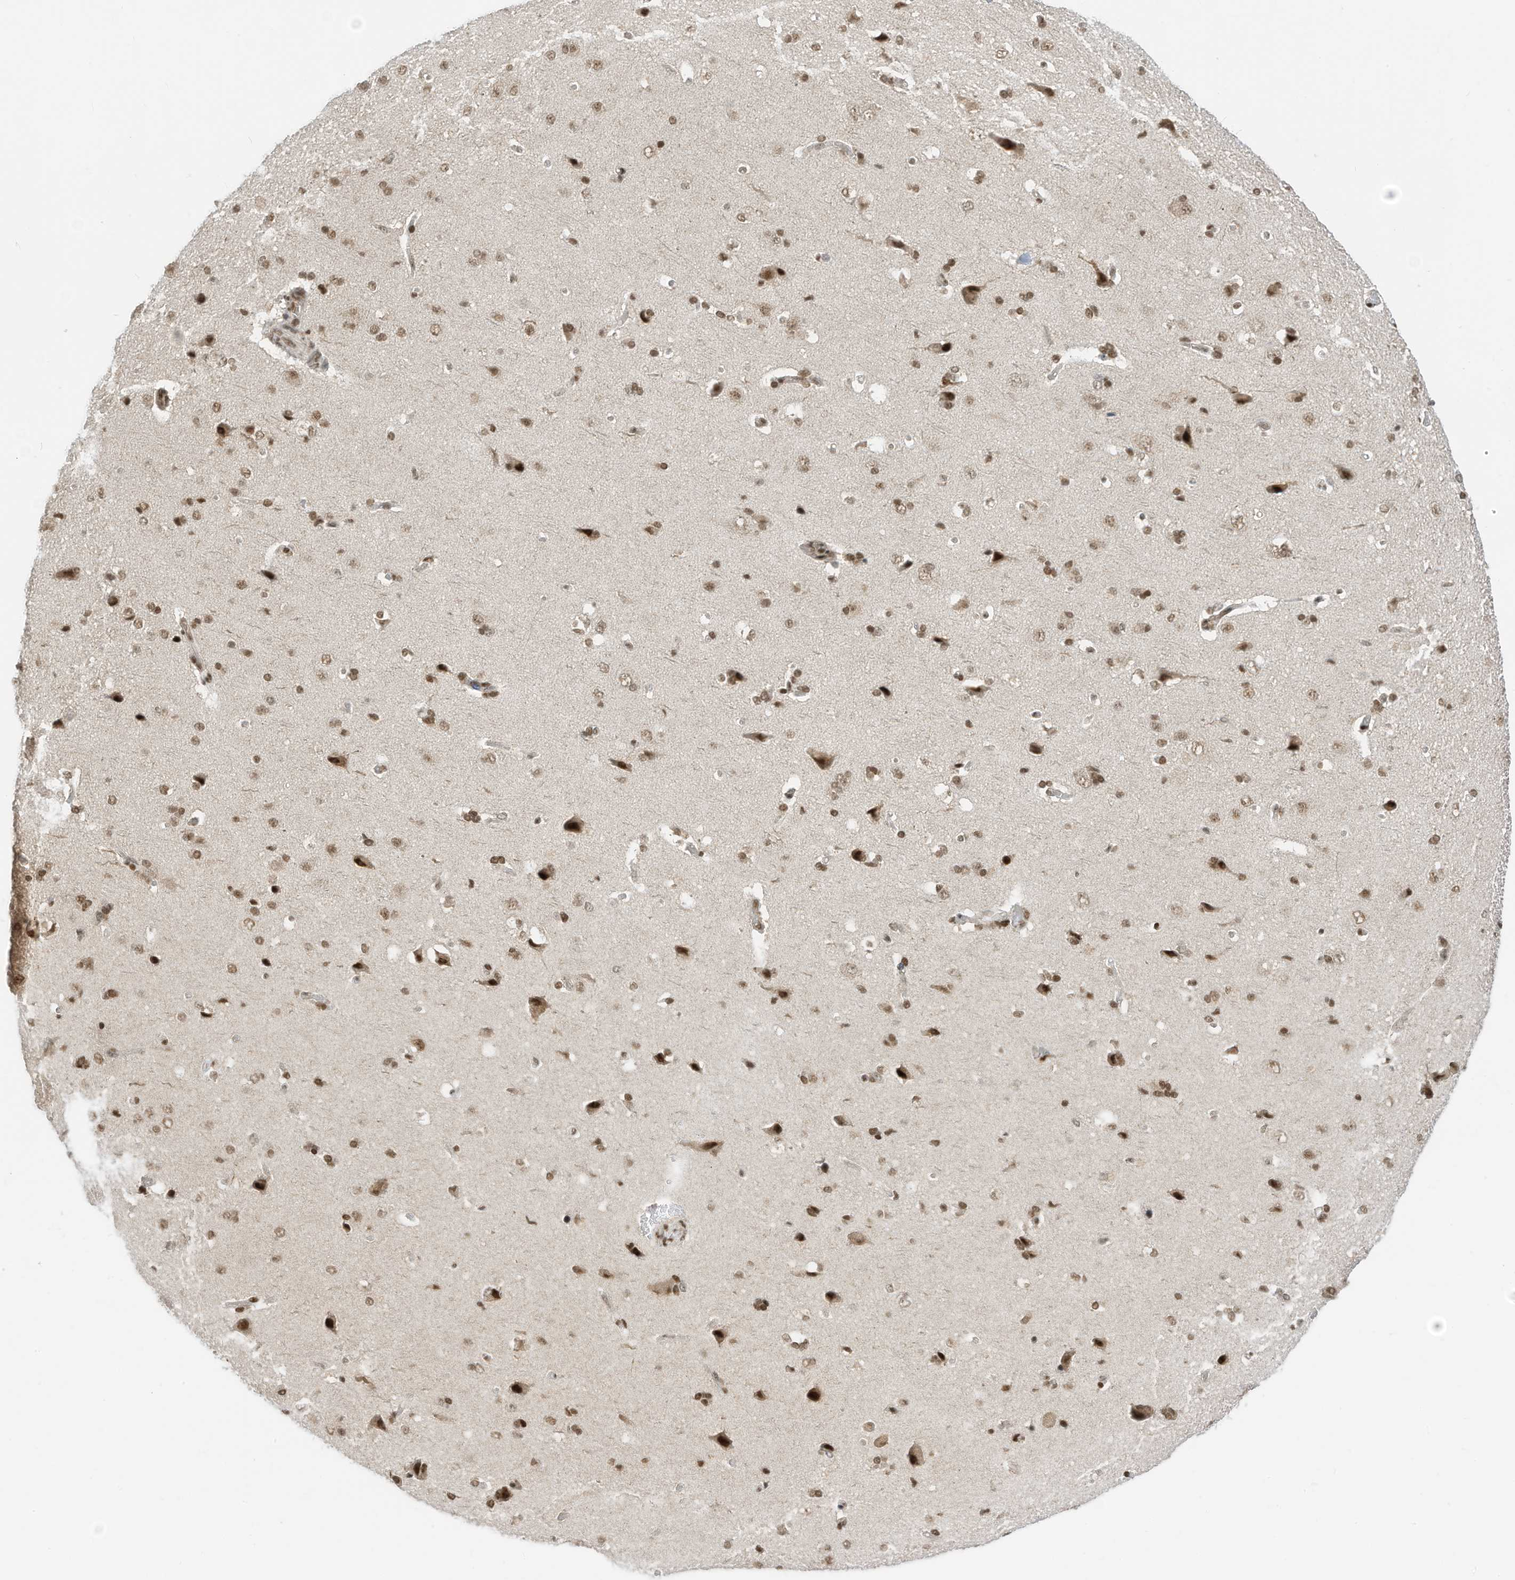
{"staining": {"intensity": "moderate", "quantity": "25%-75%", "location": "nuclear"}, "tissue": "cerebral cortex", "cell_type": "Endothelial cells", "image_type": "normal", "snomed": [{"axis": "morphology", "description": "Normal tissue, NOS"}, {"axis": "topography", "description": "Cerebral cortex"}], "caption": "Protein staining exhibits moderate nuclear positivity in about 25%-75% of endothelial cells in normal cerebral cortex.", "gene": "AURKAIP1", "patient": {"sex": "male", "age": 62}}